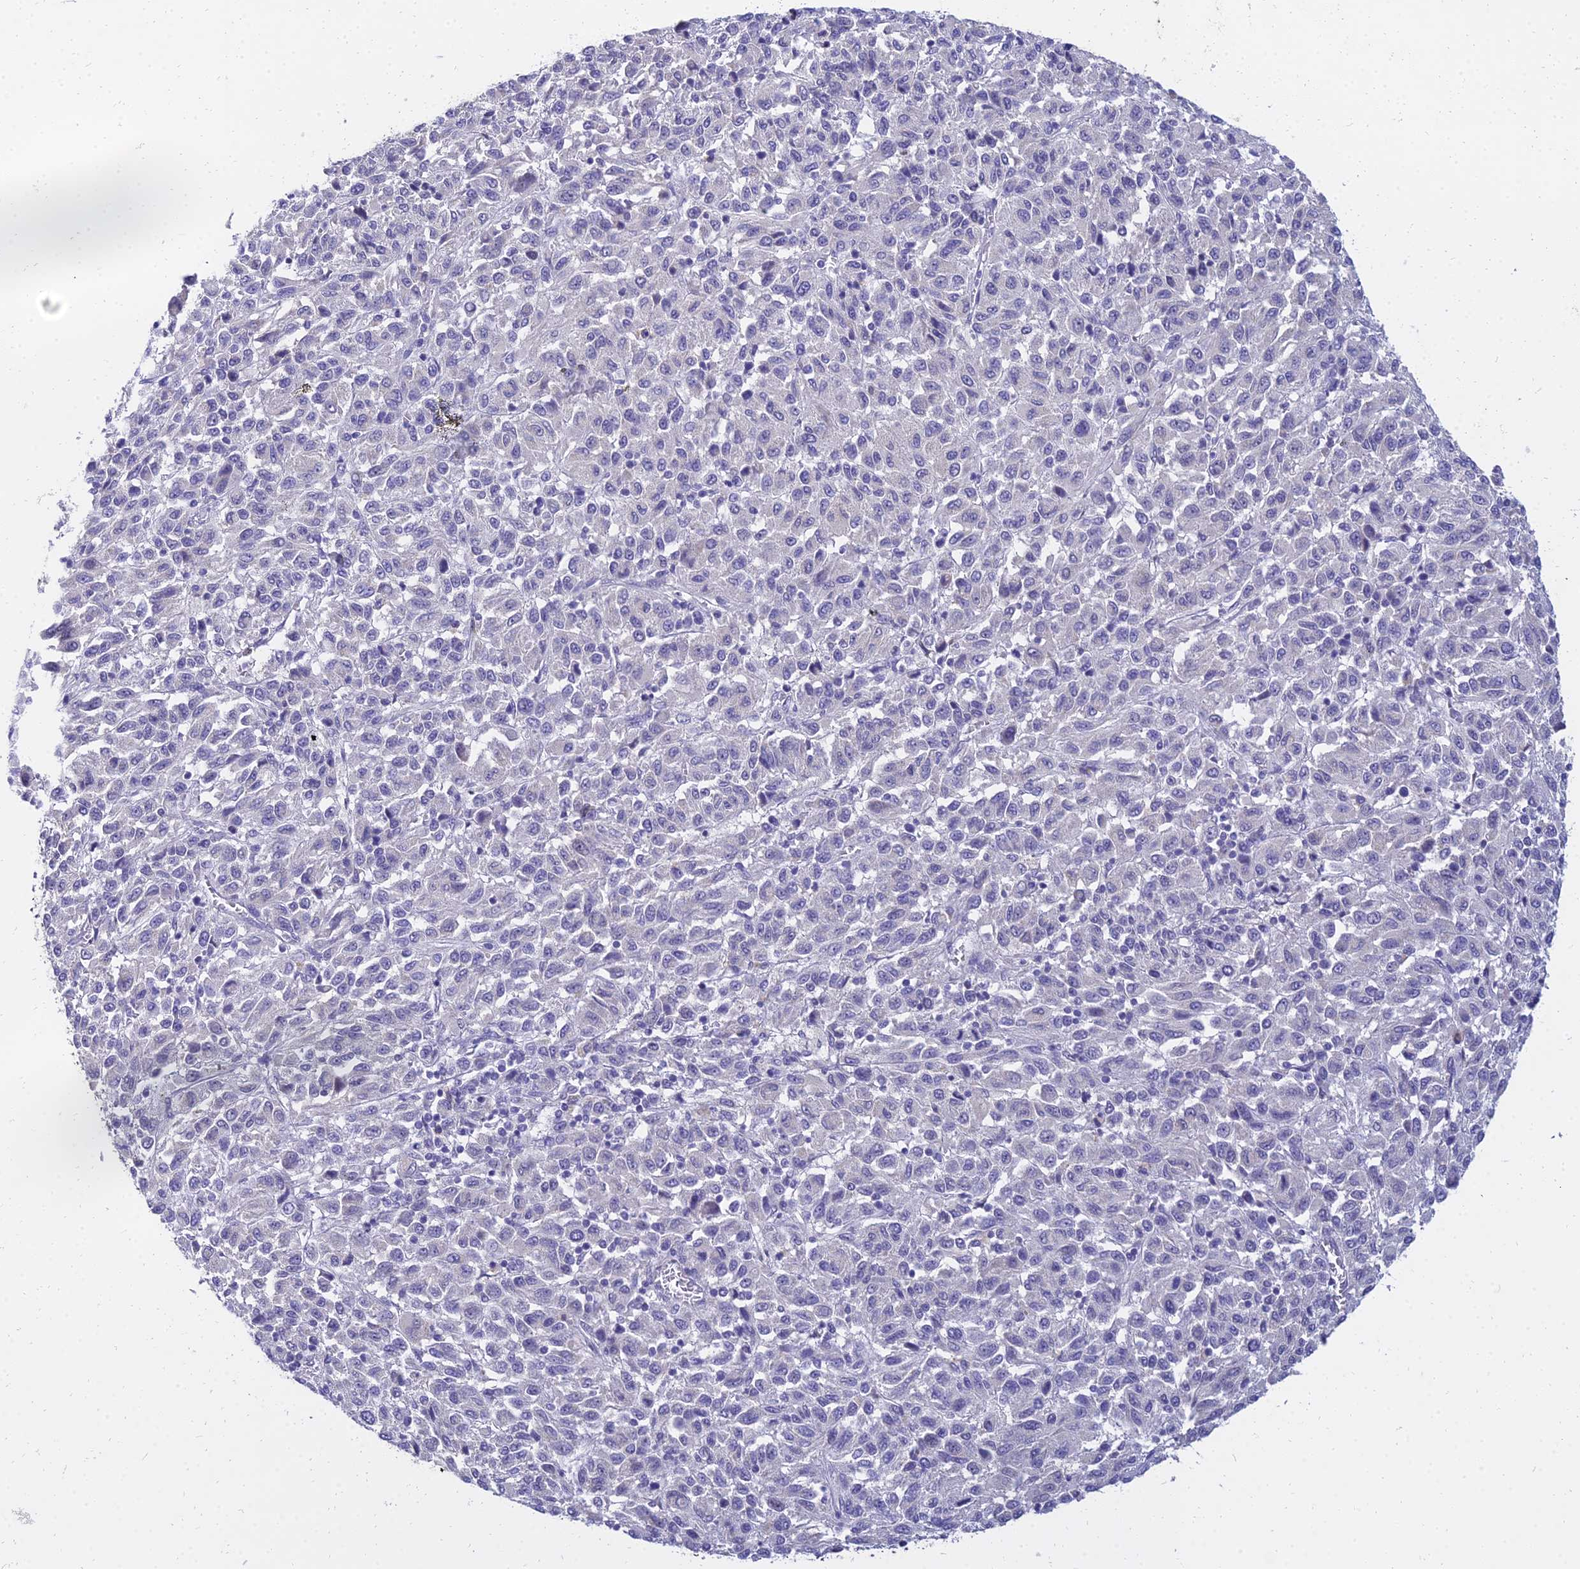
{"staining": {"intensity": "negative", "quantity": "none", "location": "none"}, "tissue": "melanoma", "cell_type": "Tumor cells", "image_type": "cancer", "snomed": [{"axis": "morphology", "description": "Malignant melanoma, Metastatic site"}, {"axis": "topography", "description": "Lung"}], "caption": "DAB (3,3'-diaminobenzidine) immunohistochemical staining of human melanoma exhibits no significant staining in tumor cells.", "gene": "NPY", "patient": {"sex": "male", "age": 64}}